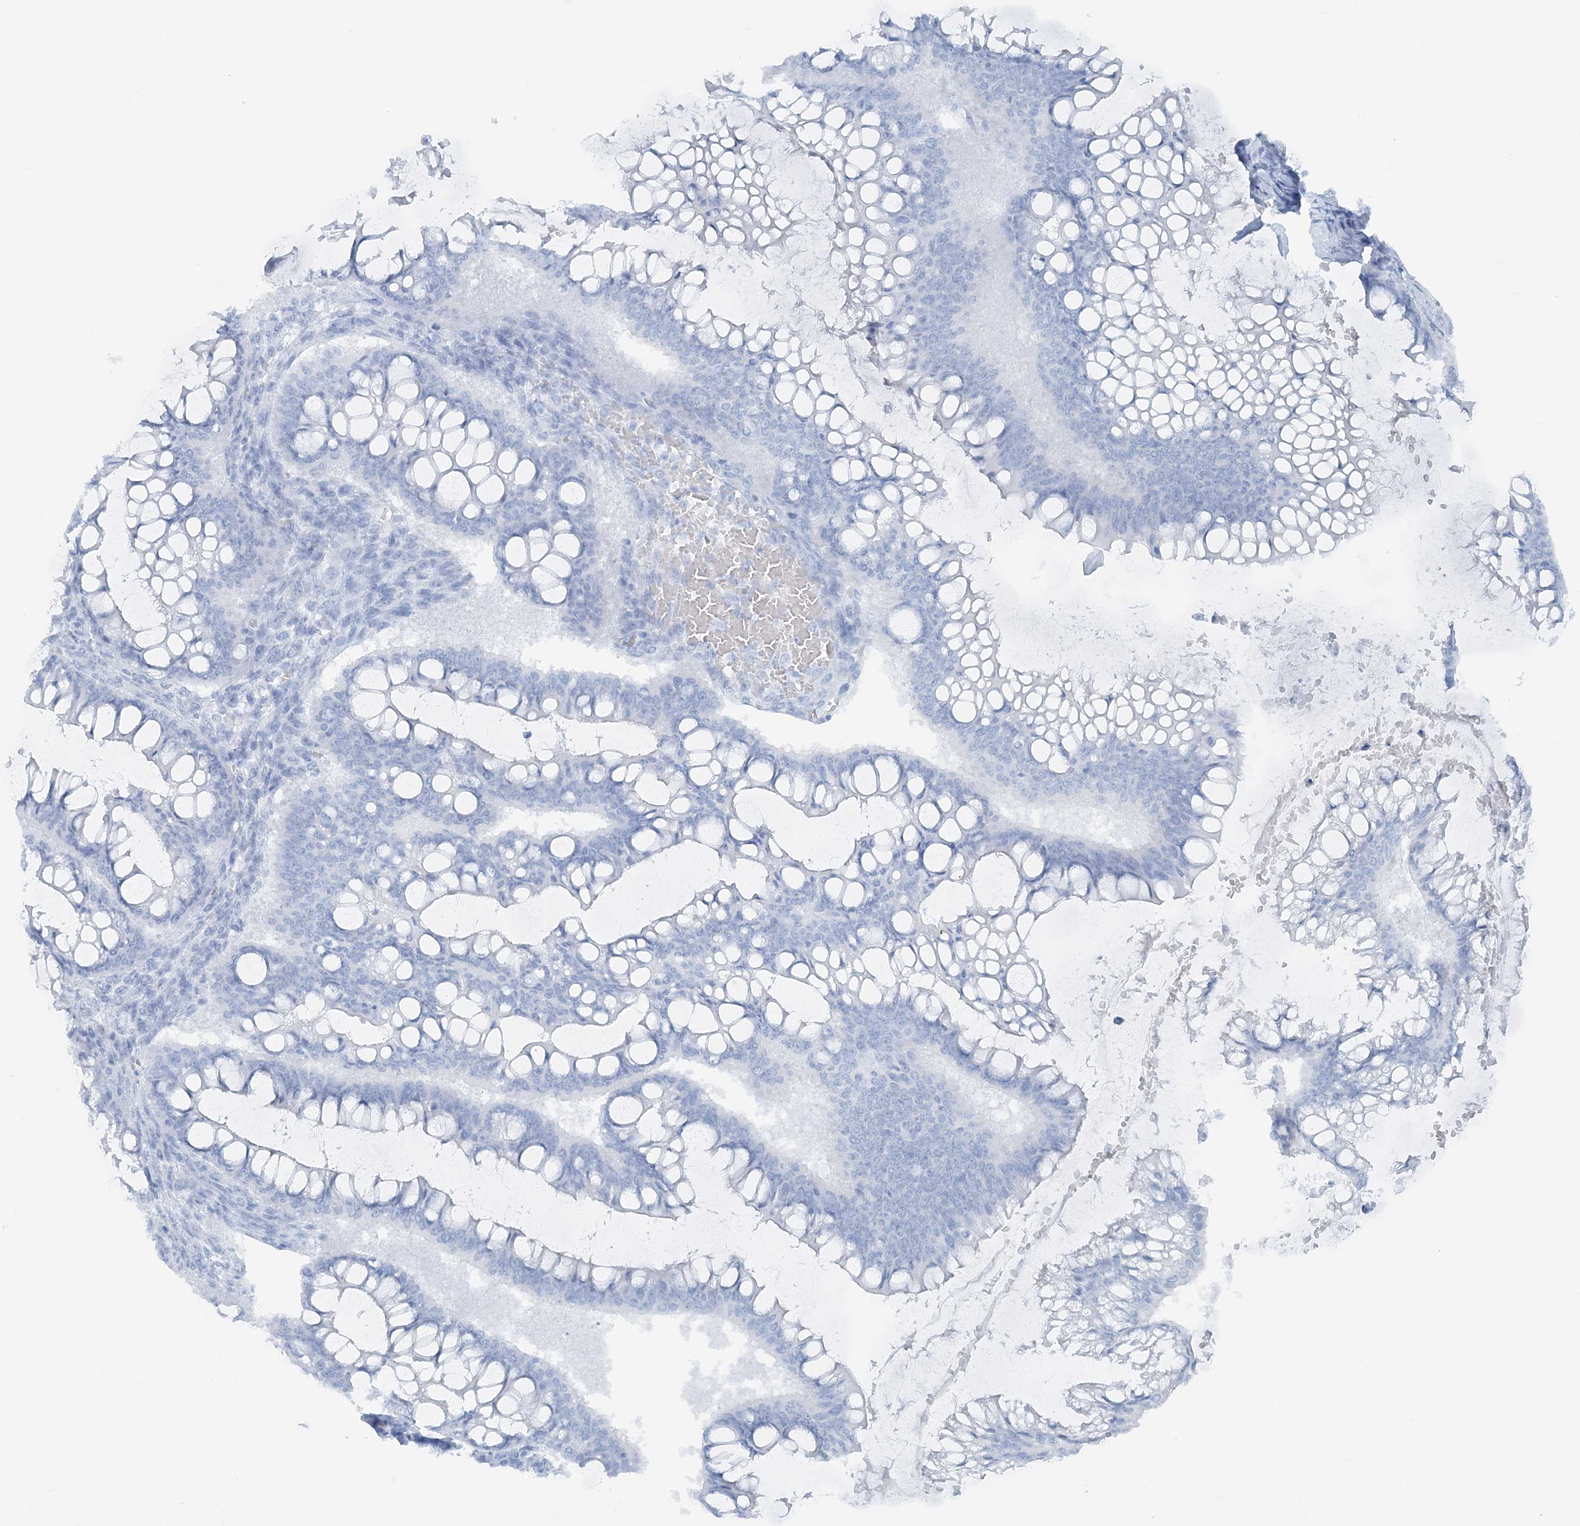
{"staining": {"intensity": "negative", "quantity": "none", "location": "none"}, "tissue": "ovarian cancer", "cell_type": "Tumor cells", "image_type": "cancer", "snomed": [{"axis": "morphology", "description": "Cystadenocarcinoma, mucinous, NOS"}, {"axis": "topography", "description": "Ovary"}], "caption": "DAB immunohistochemical staining of human ovarian cancer (mucinous cystadenocarcinoma) demonstrates no significant expression in tumor cells.", "gene": "ATP11A", "patient": {"sex": "female", "age": 73}}